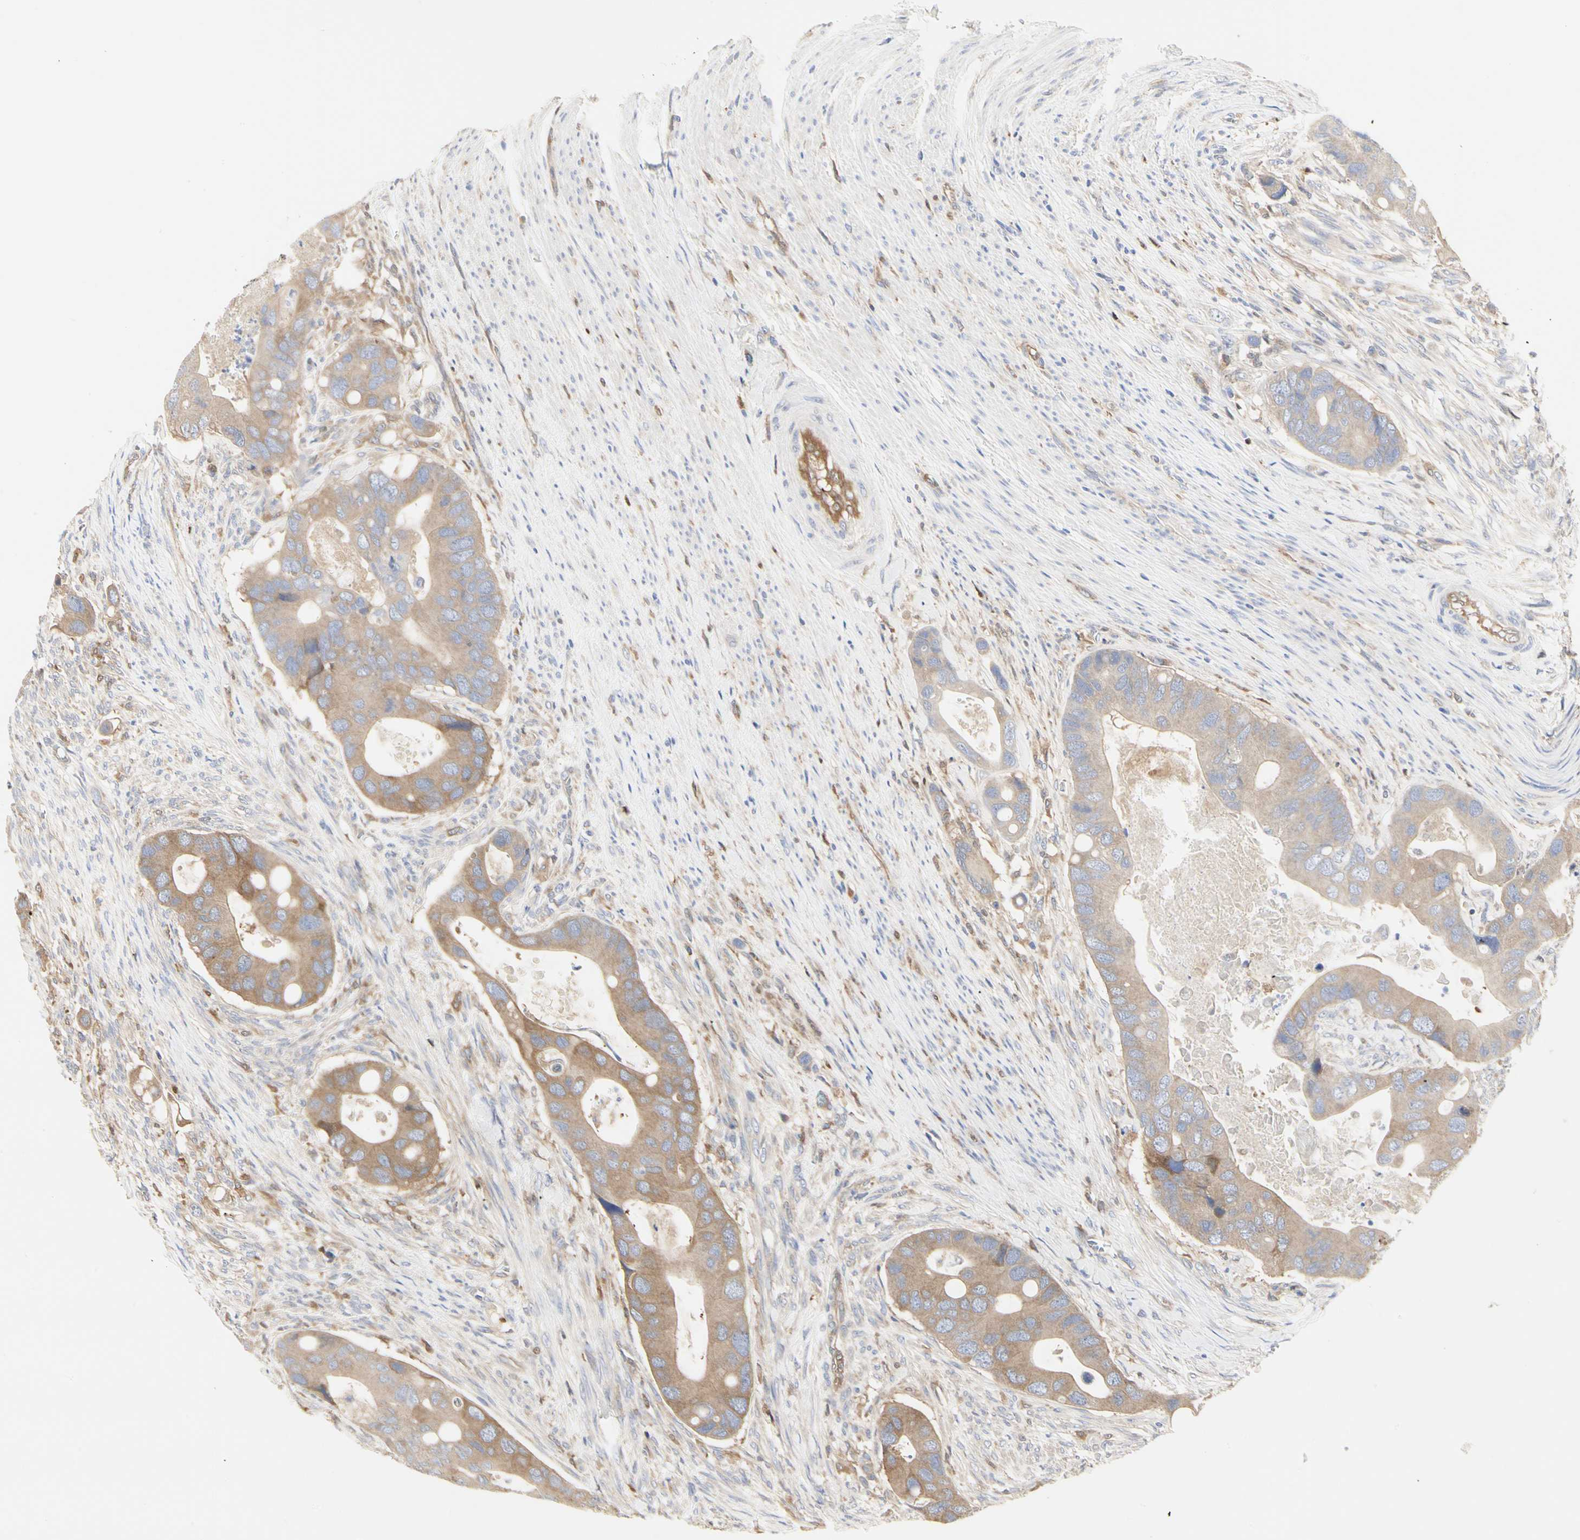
{"staining": {"intensity": "weak", "quantity": ">75%", "location": "cytoplasmic/membranous"}, "tissue": "colorectal cancer", "cell_type": "Tumor cells", "image_type": "cancer", "snomed": [{"axis": "morphology", "description": "Adenocarcinoma, NOS"}, {"axis": "topography", "description": "Rectum"}], "caption": "Adenocarcinoma (colorectal) stained for a protein (brown) reveals weak cytoplasmic/membranous positive positivity in about >75% of tumor cells.", "gene": "C3orf52", "patient": {"sex": "female", "age": 57}}